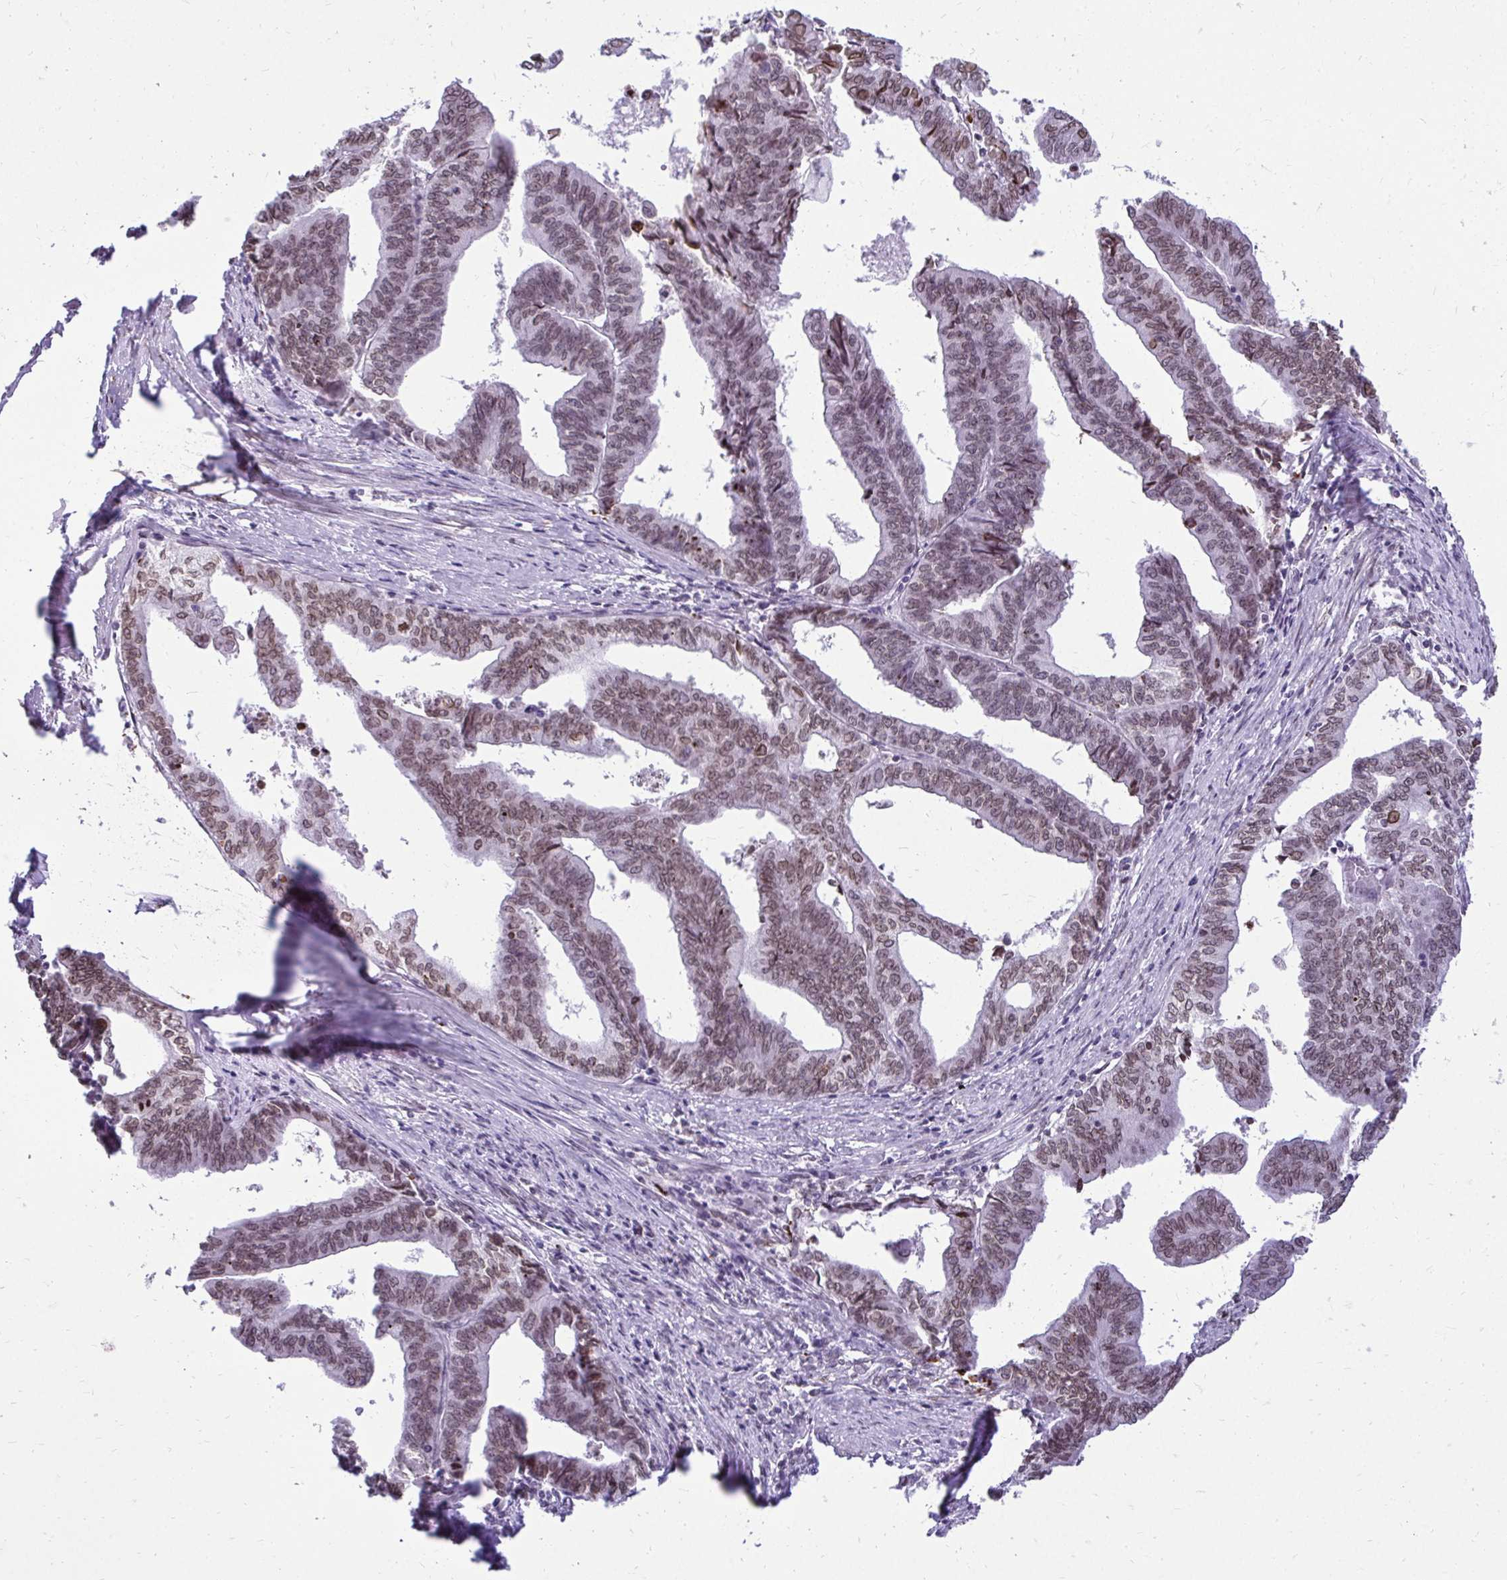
{"staining": {"intensity": "moderate", "quantity": ">75%", "location": "cytoplasmic/membranous,nuclear"}, "tissue": "endometrial cancer", "cell_type": "Tumor cells", "image_type": "cancer", "snomed": [{"axis": "morphology", "description": "Adenocarcinoma, NOS"}, {"axis": "topography", "description": "Endometrium"}], "caption": "High-magnification brightfield microscopy of endometrial cancer (adenocarcinoma) stained with DAB (3,3'-diaminobenzidine) (brown) and counterstained with hematoxylin (blue). tumor cells exhibit moderate cytoplasmic/membranous and nuclear staining is seen in about>75% of cells. (brown staining indicates protein expression, while blue staining denotes nuclei).", "gene": "BANF1", "patient": {"sex": "female", "age": 65}}